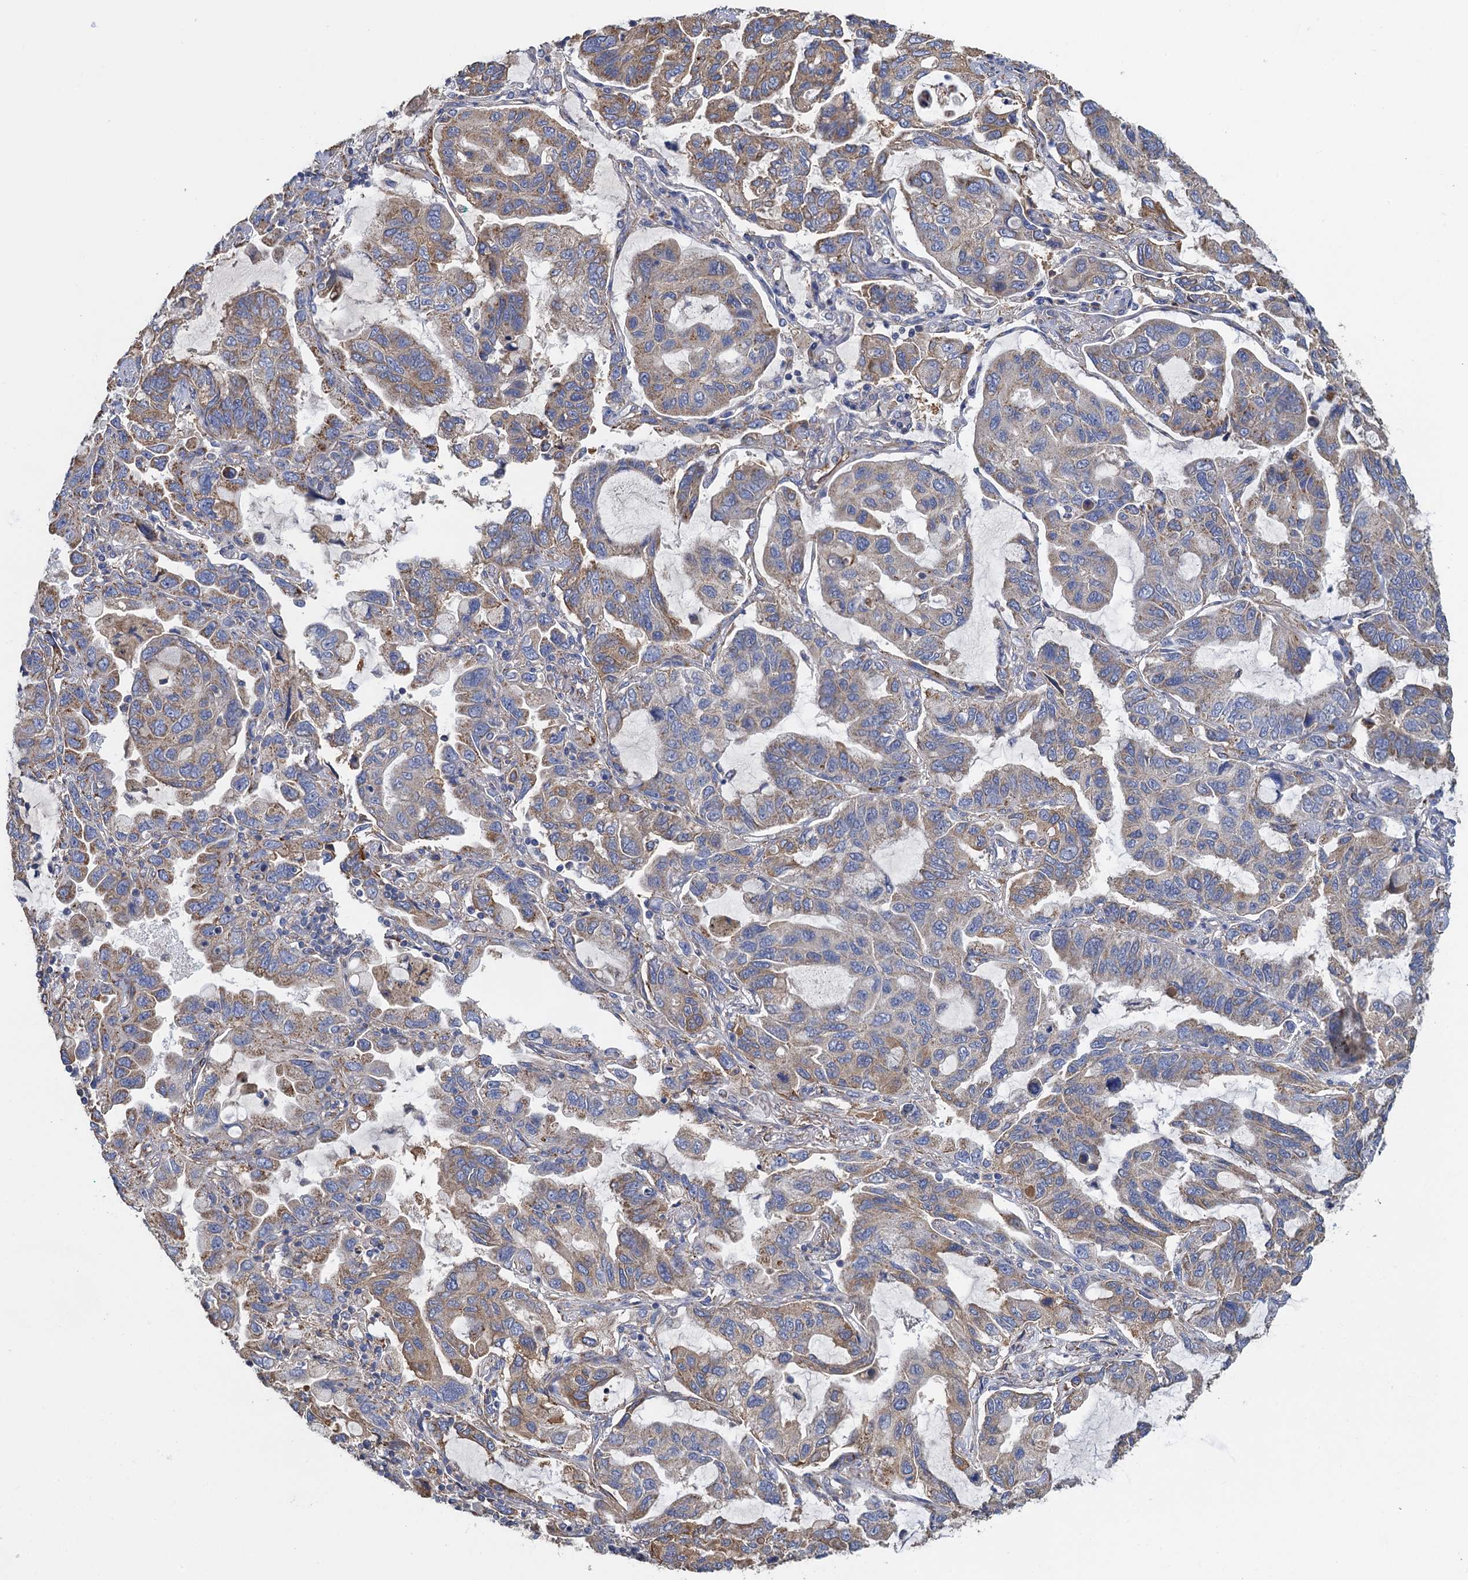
{"staining": {"intensity": "moderate", "quantity": "25%-75%", "location": "cytoplasmic/membranous"}, "tissue": "lung cancer", "cell_type": "Tumor cells", "image_type": "cancer", "snomed": [{"axis": "morphology", "description": "Adenocarcinoma, NOS"}, {"axis": "topography", "description": "Lung"}], "caption": "Immunohistochemistry (IHC) of human lung adenocarcinoma demonstrates medium levels of moderate cytoplasmic/membranous positivity in about 25%-75% of tumor cells.", "gene": "GCSH", "patient": {"sex": "male", "age": 64}}